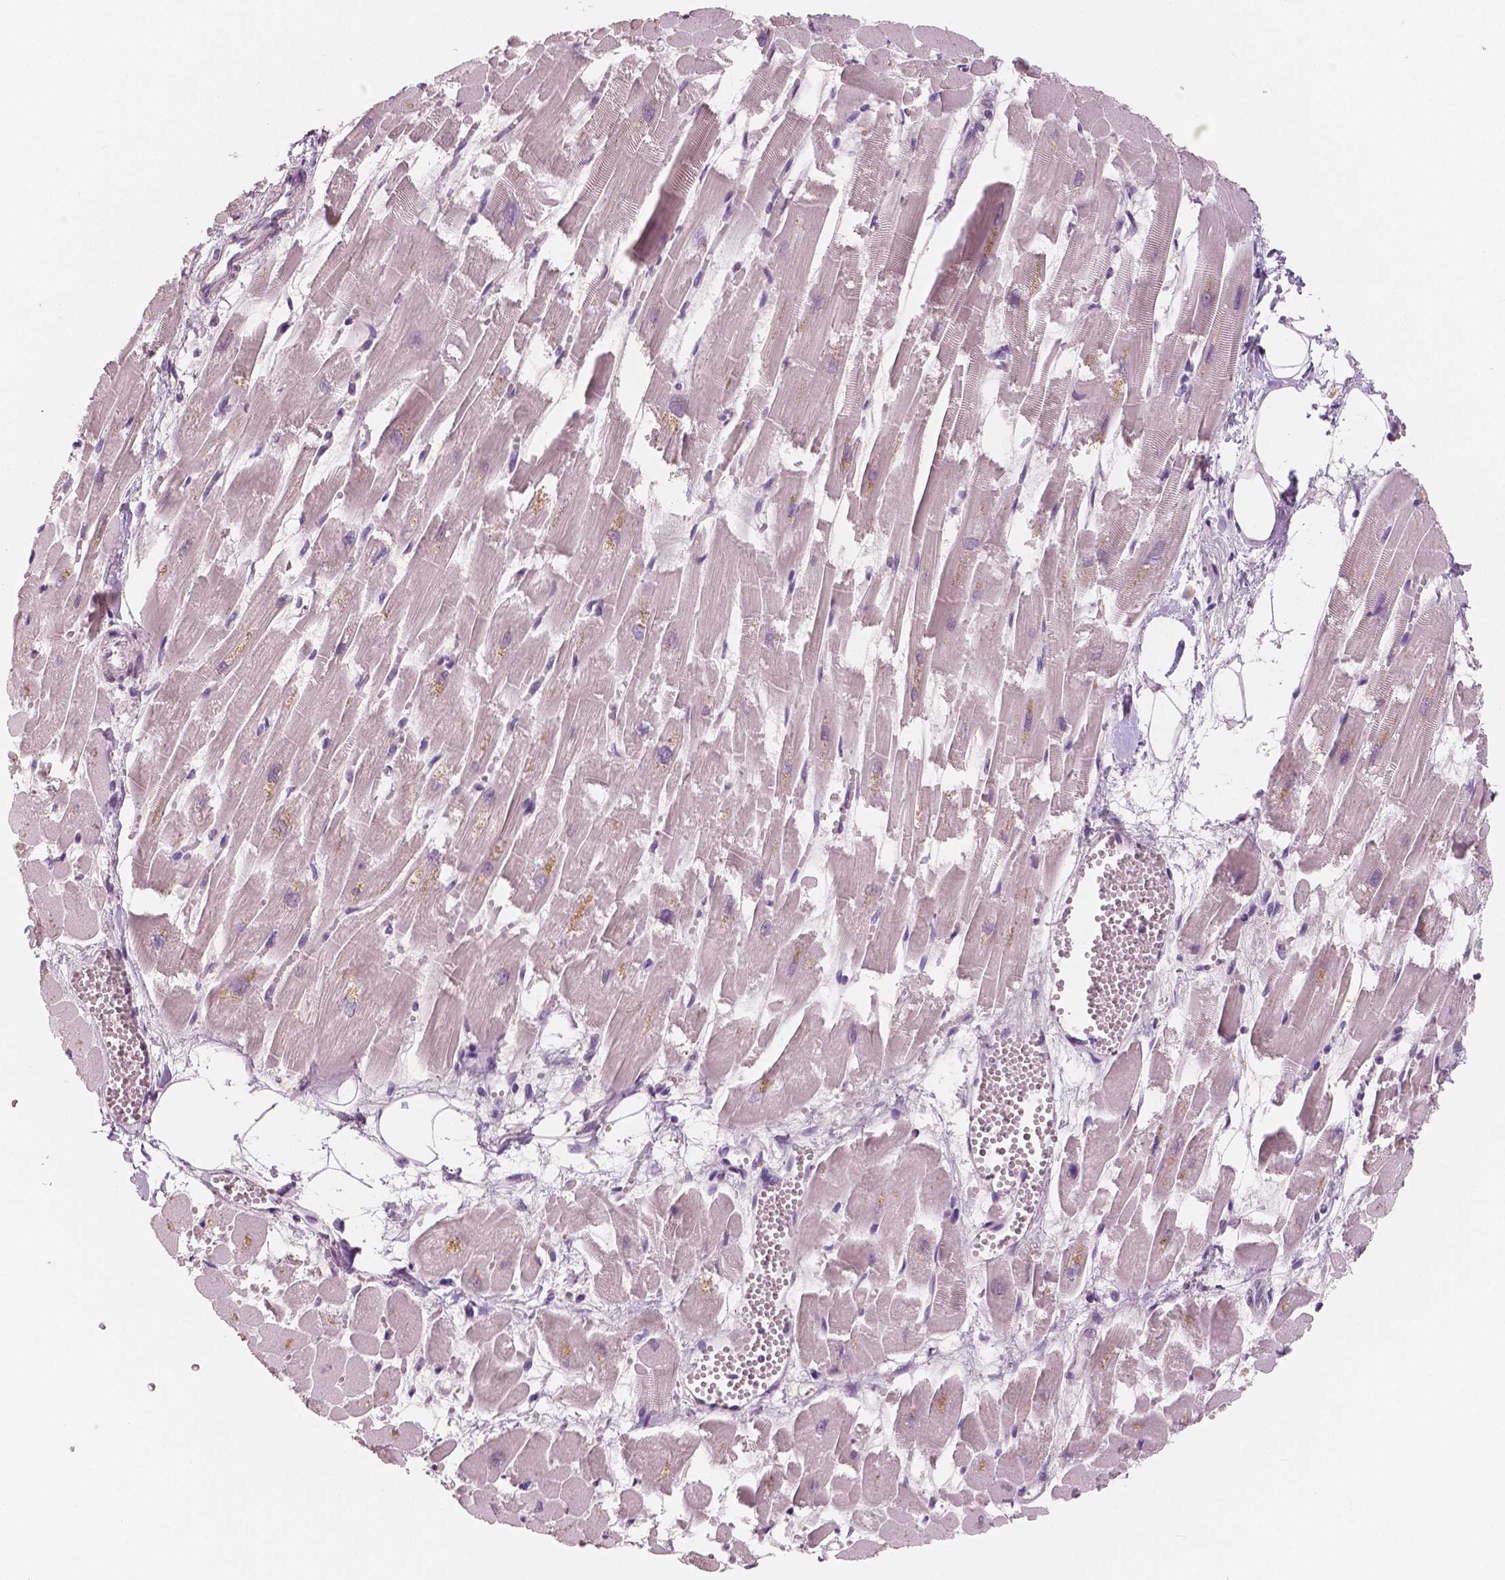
{"staining": {"intensity": "negative", "quantity": "none", "location": "none"}, "tissue": "heart muscle", "cell_type": "Cardiomyocytes", "image_type": "normal", "snomed": [{"axis": "morphology", "description": "Normal tissue, NOS"}, {"axis": "topography", "description": "Heart"}], "caption": "The photomicrograph demonstrates no staining of cardiomyocytes in unremarkable heart muscle. Nuclei are stained in blue.", "gene": "NECAB1", "patient": {"sex": "female", "age": 52}}